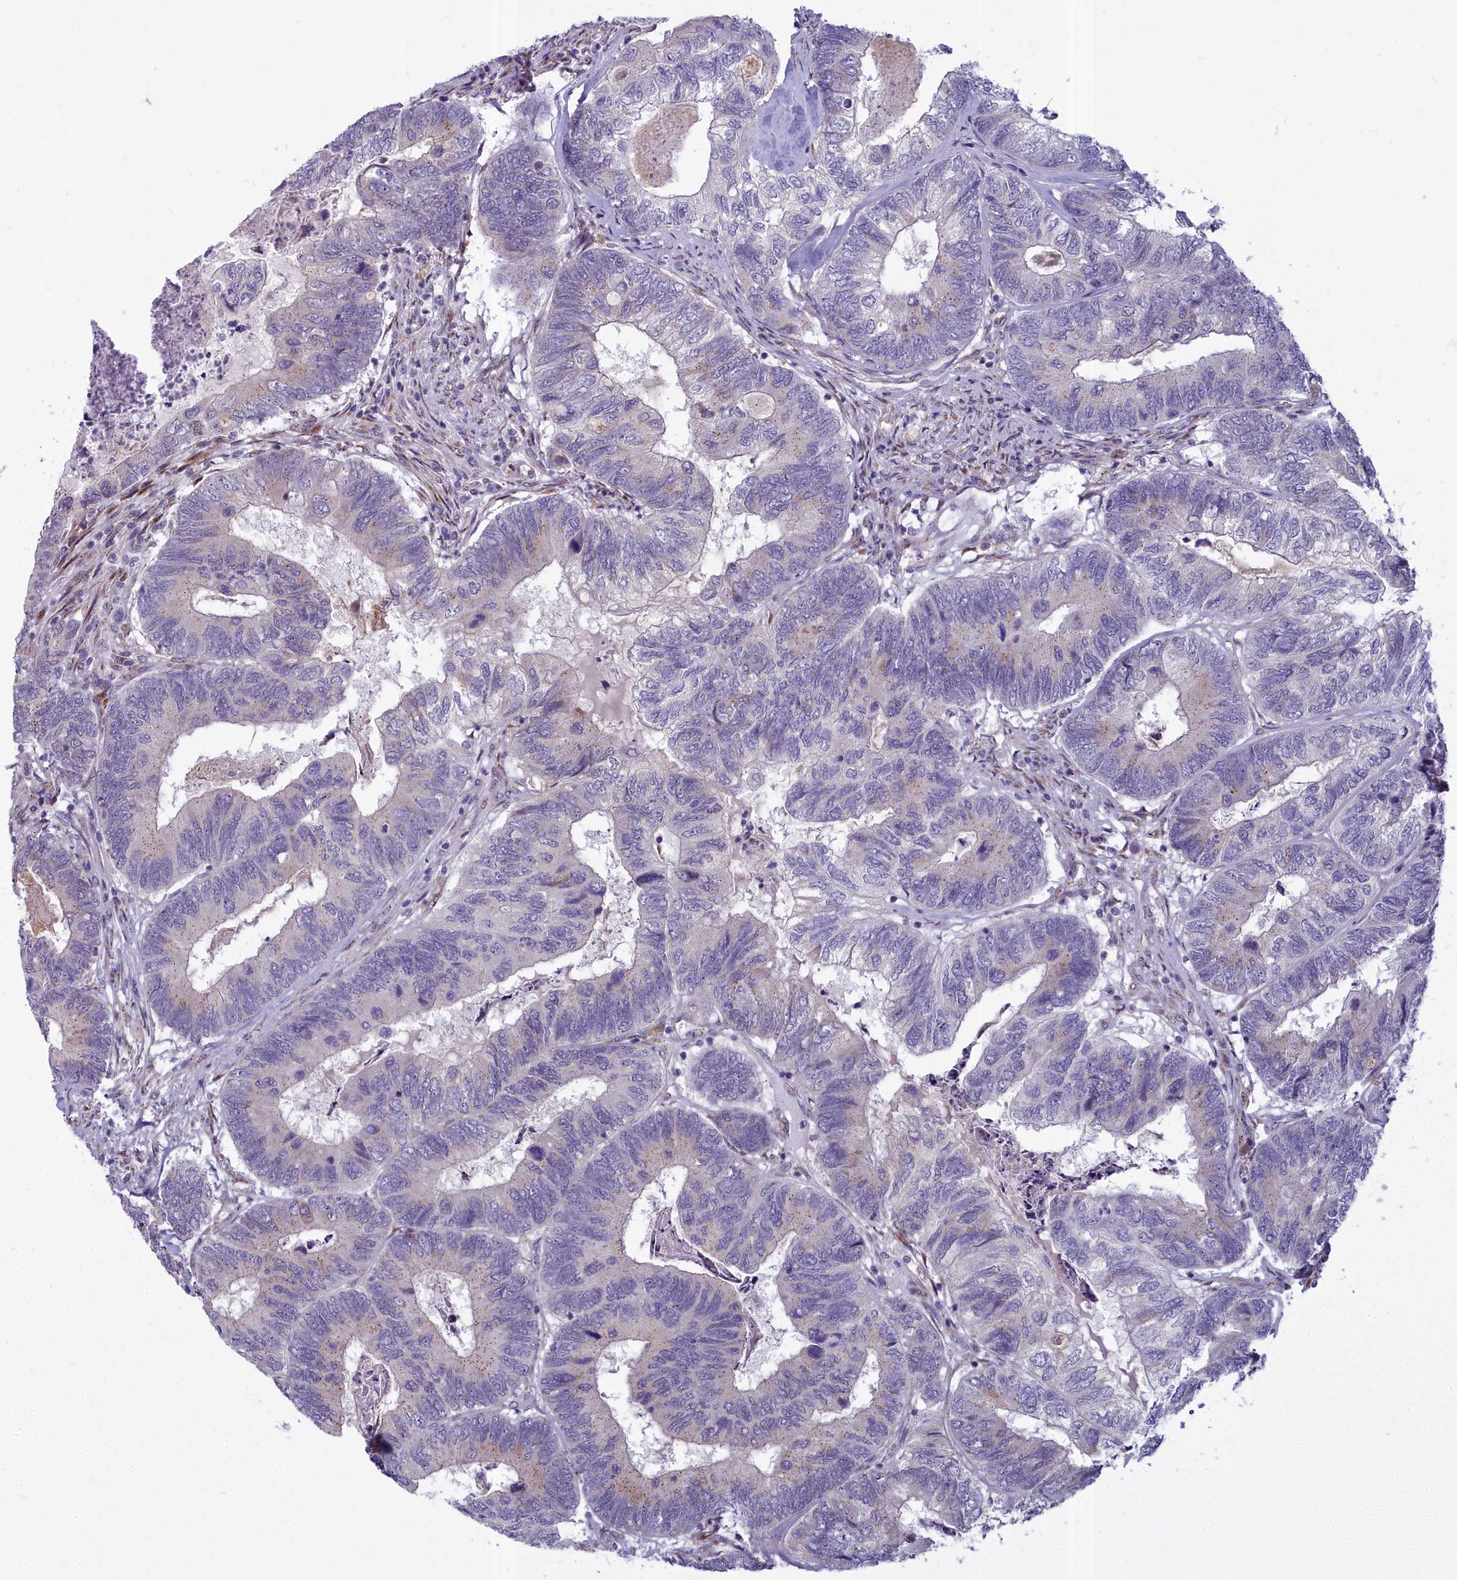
{"staining": {"intensity": "negative", "quantity": "none", "location": "none"}, "tissue": "colorectal cancer", "cell_type": "Tumor cells", "image_type": "cancer", "snomed": [{"axis": "morphology", "description": "Adenocarcinoma, NOS"}, {"axis": "topography", "description": "Colon"}], "caption": "The image demonstrates no significant staining in tumor cells of colorectal adenocarcinoma. (DAB immunohistochemistry visualized using brightfield microscopy, high magnification).", "gene": "WDPCP", "patient": {"sex": "female", "age": 67}}